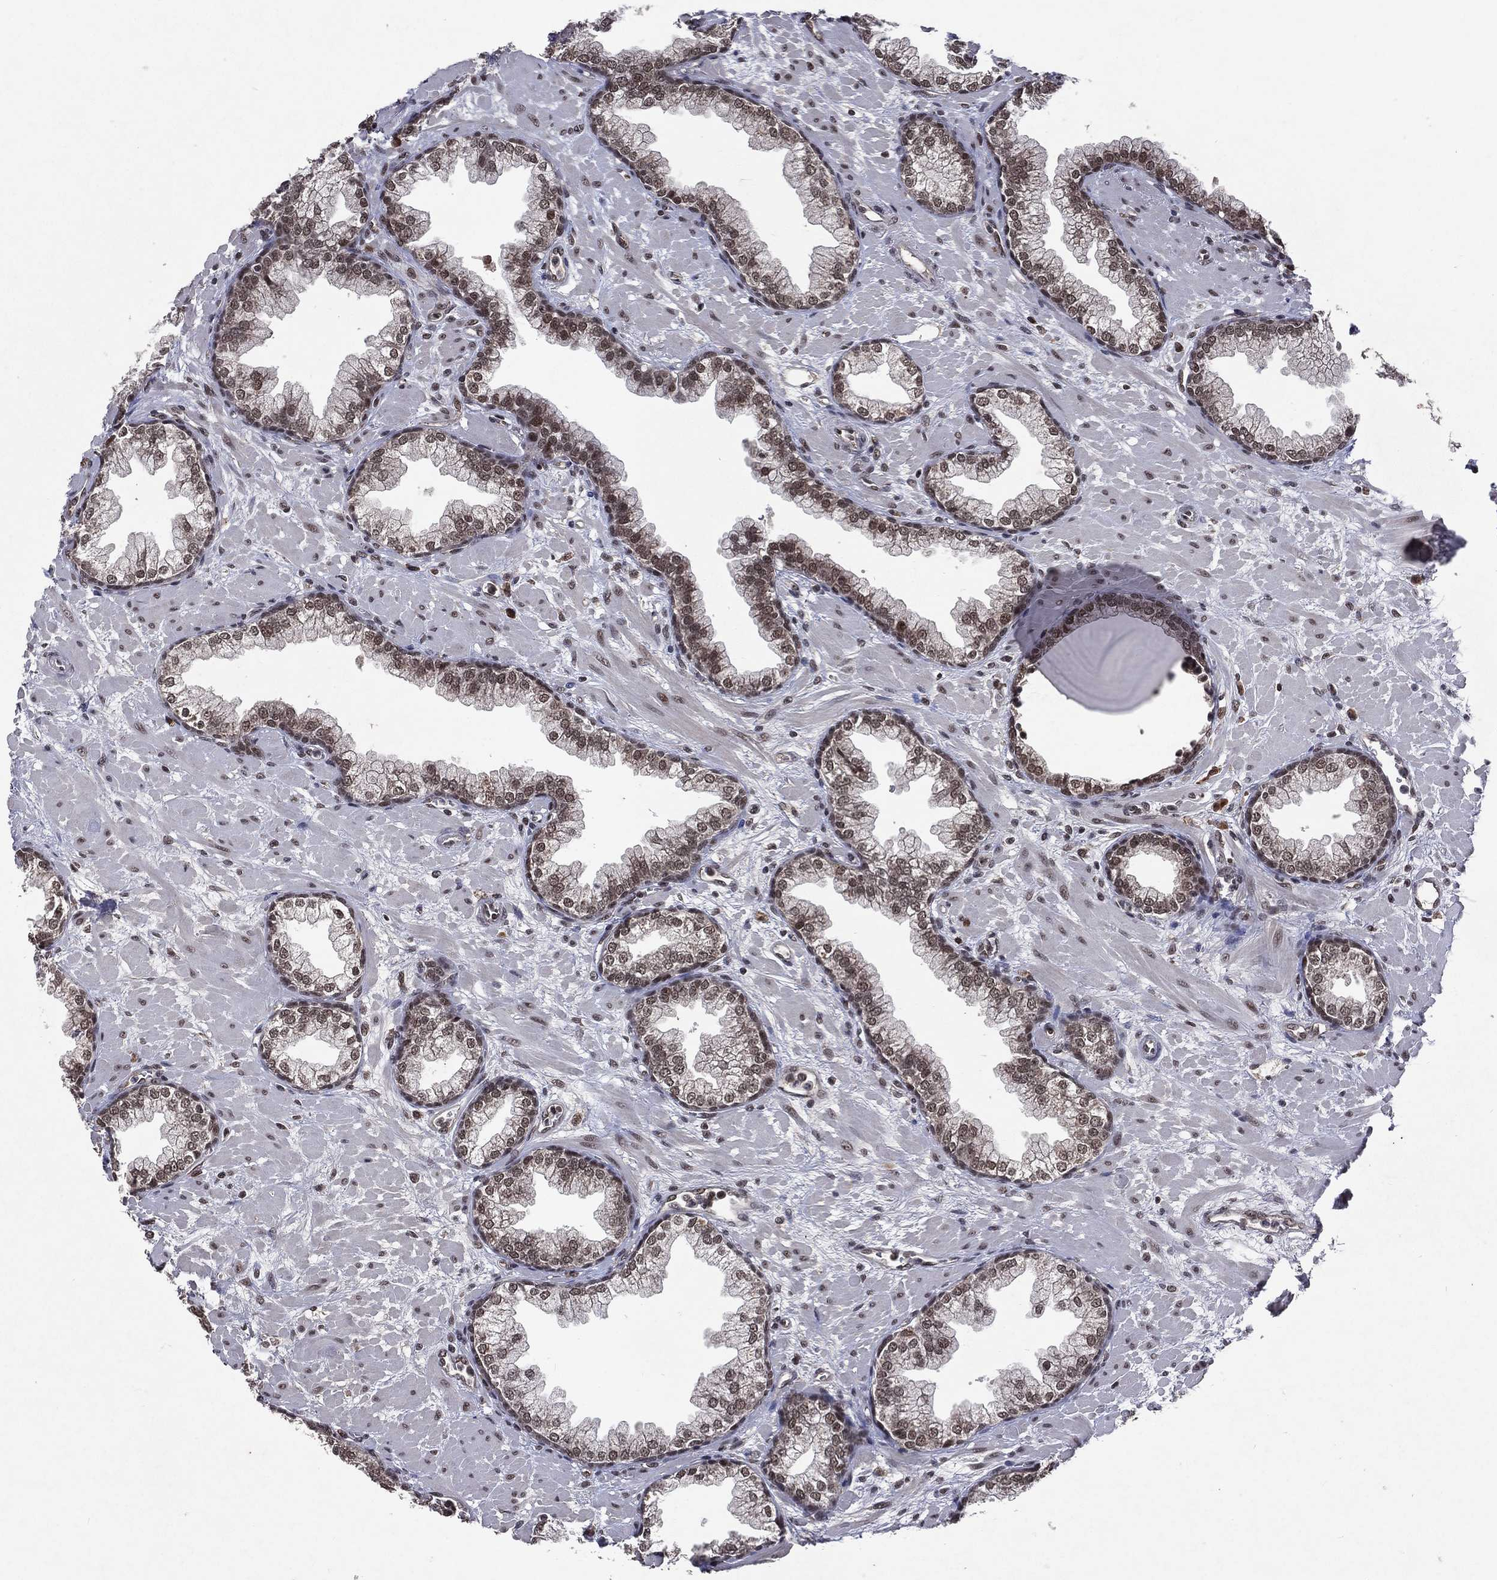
{"staining": {"intensity": "moderate", "quantity": "25%-75%", "location": "cytoplasmic/membranous,nuclear"}, "tissue": "prostate", "cell_type": "Glandular cells", "image_type": "normal", "snomed": [{"axis": "morphology", "description": "Normal tissue, NOS"}, {"axis": "topography", "description": "Prostate"}], "caption": "DAB immunohistochemical staining of normal human prostate shows moderate cytoplasmic/membranous,nuclear protein staining in approximately 25%-75% of glandular cells.", "gene": "DMAP1", "patient": {"sex": "male", "age": 63}}